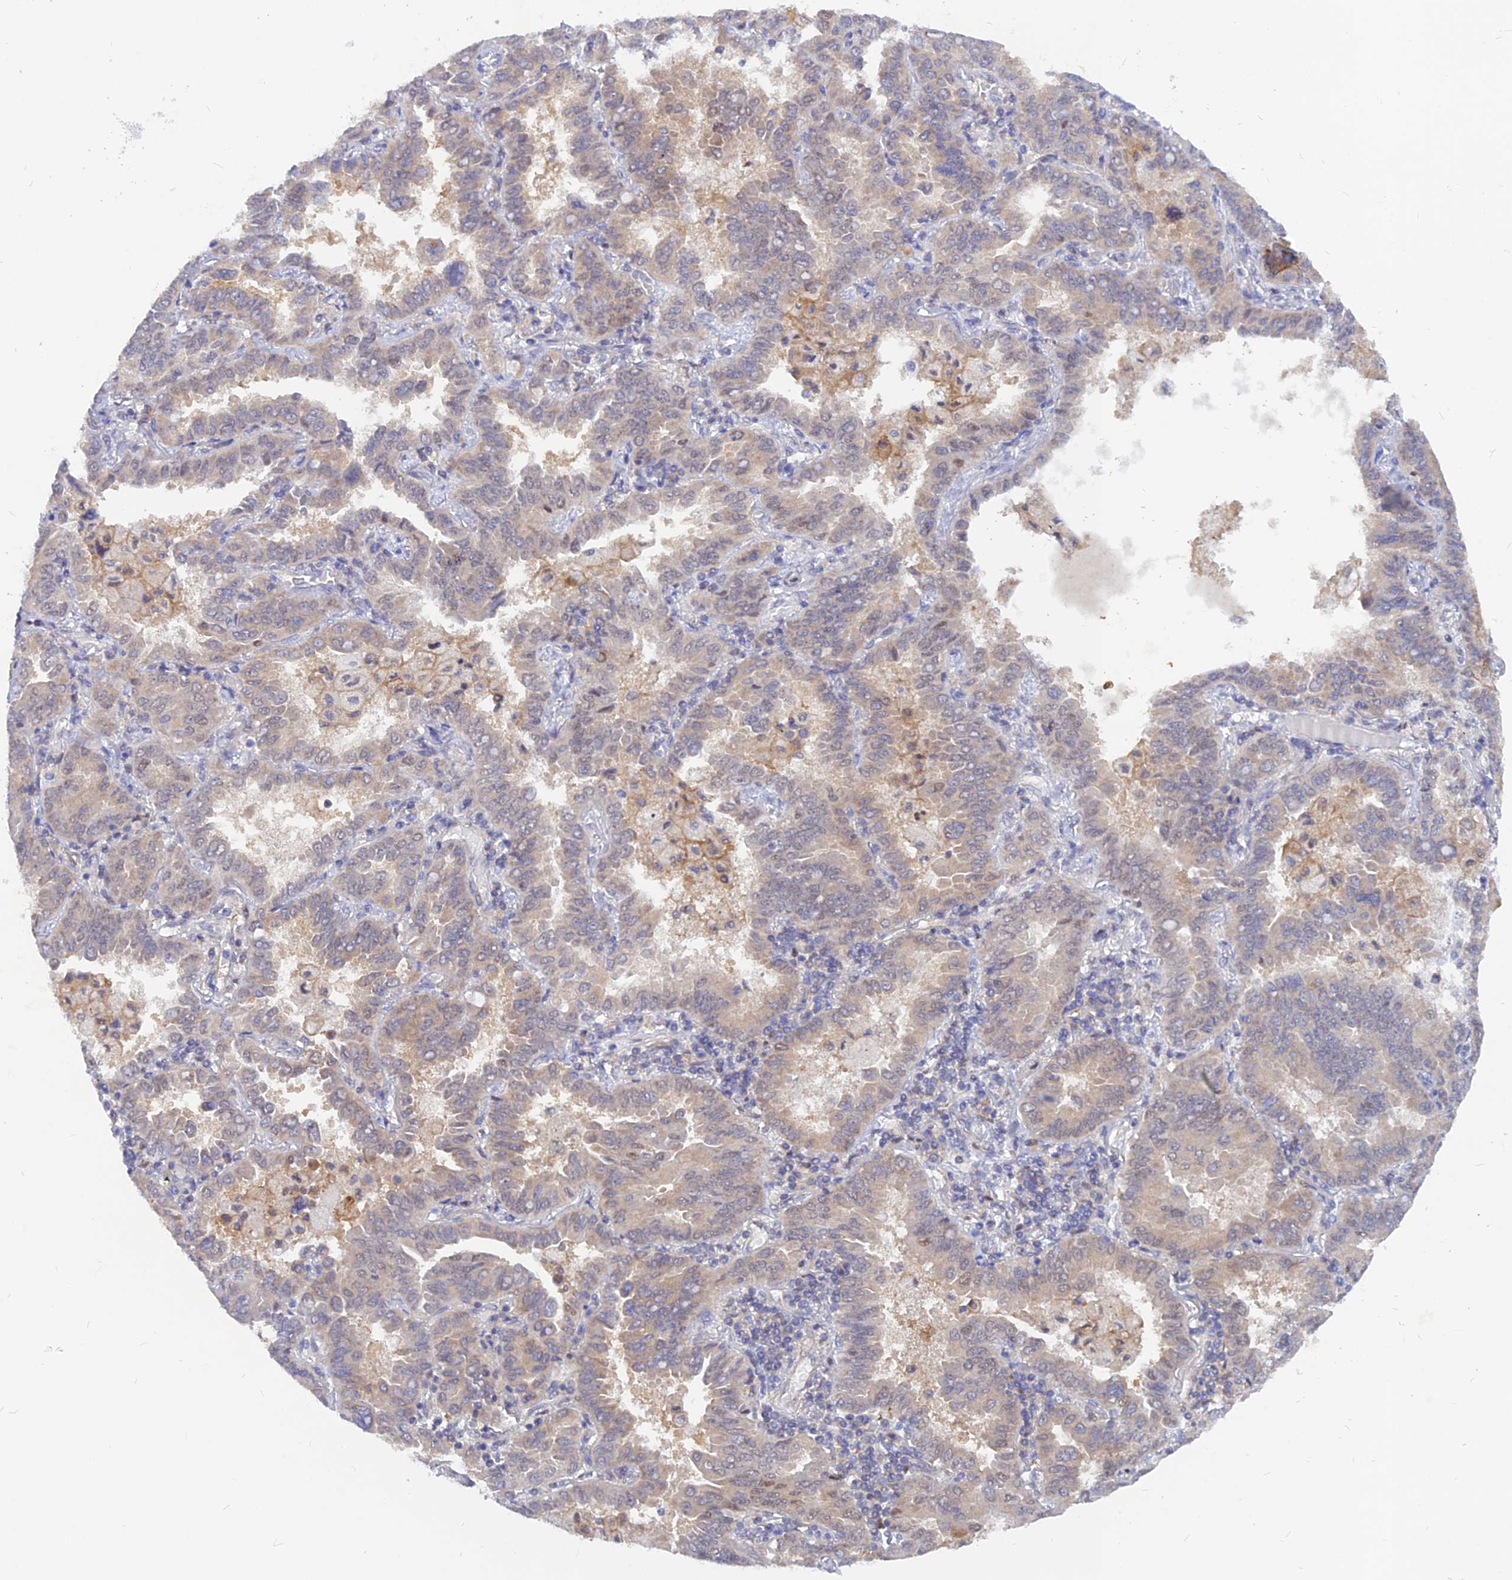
{"staining": {"intensity": "weak", "quantity": "<25%", "location": "nuclear"}, "tissue": "lung cancer", "cell_type": "Tumor cells", "image_type": "cancer", "snomed": [{"axis": "morphology", "description": "Adenocarcinoma, NOS"}, {"axis": "topography", "description": "Lung"}], "caption": "This micrograph is of lung adenocarcinoma stained with immunohistochemistry to label a protein in brown with the nuclei are counter-stained blue. There is no staining in tumor cells. (DAB (3,3'-diaminobenzidine) IHC, high magnification).", "gene": "DNAJC16", "patient": {"sex": "male", "age": 64}}